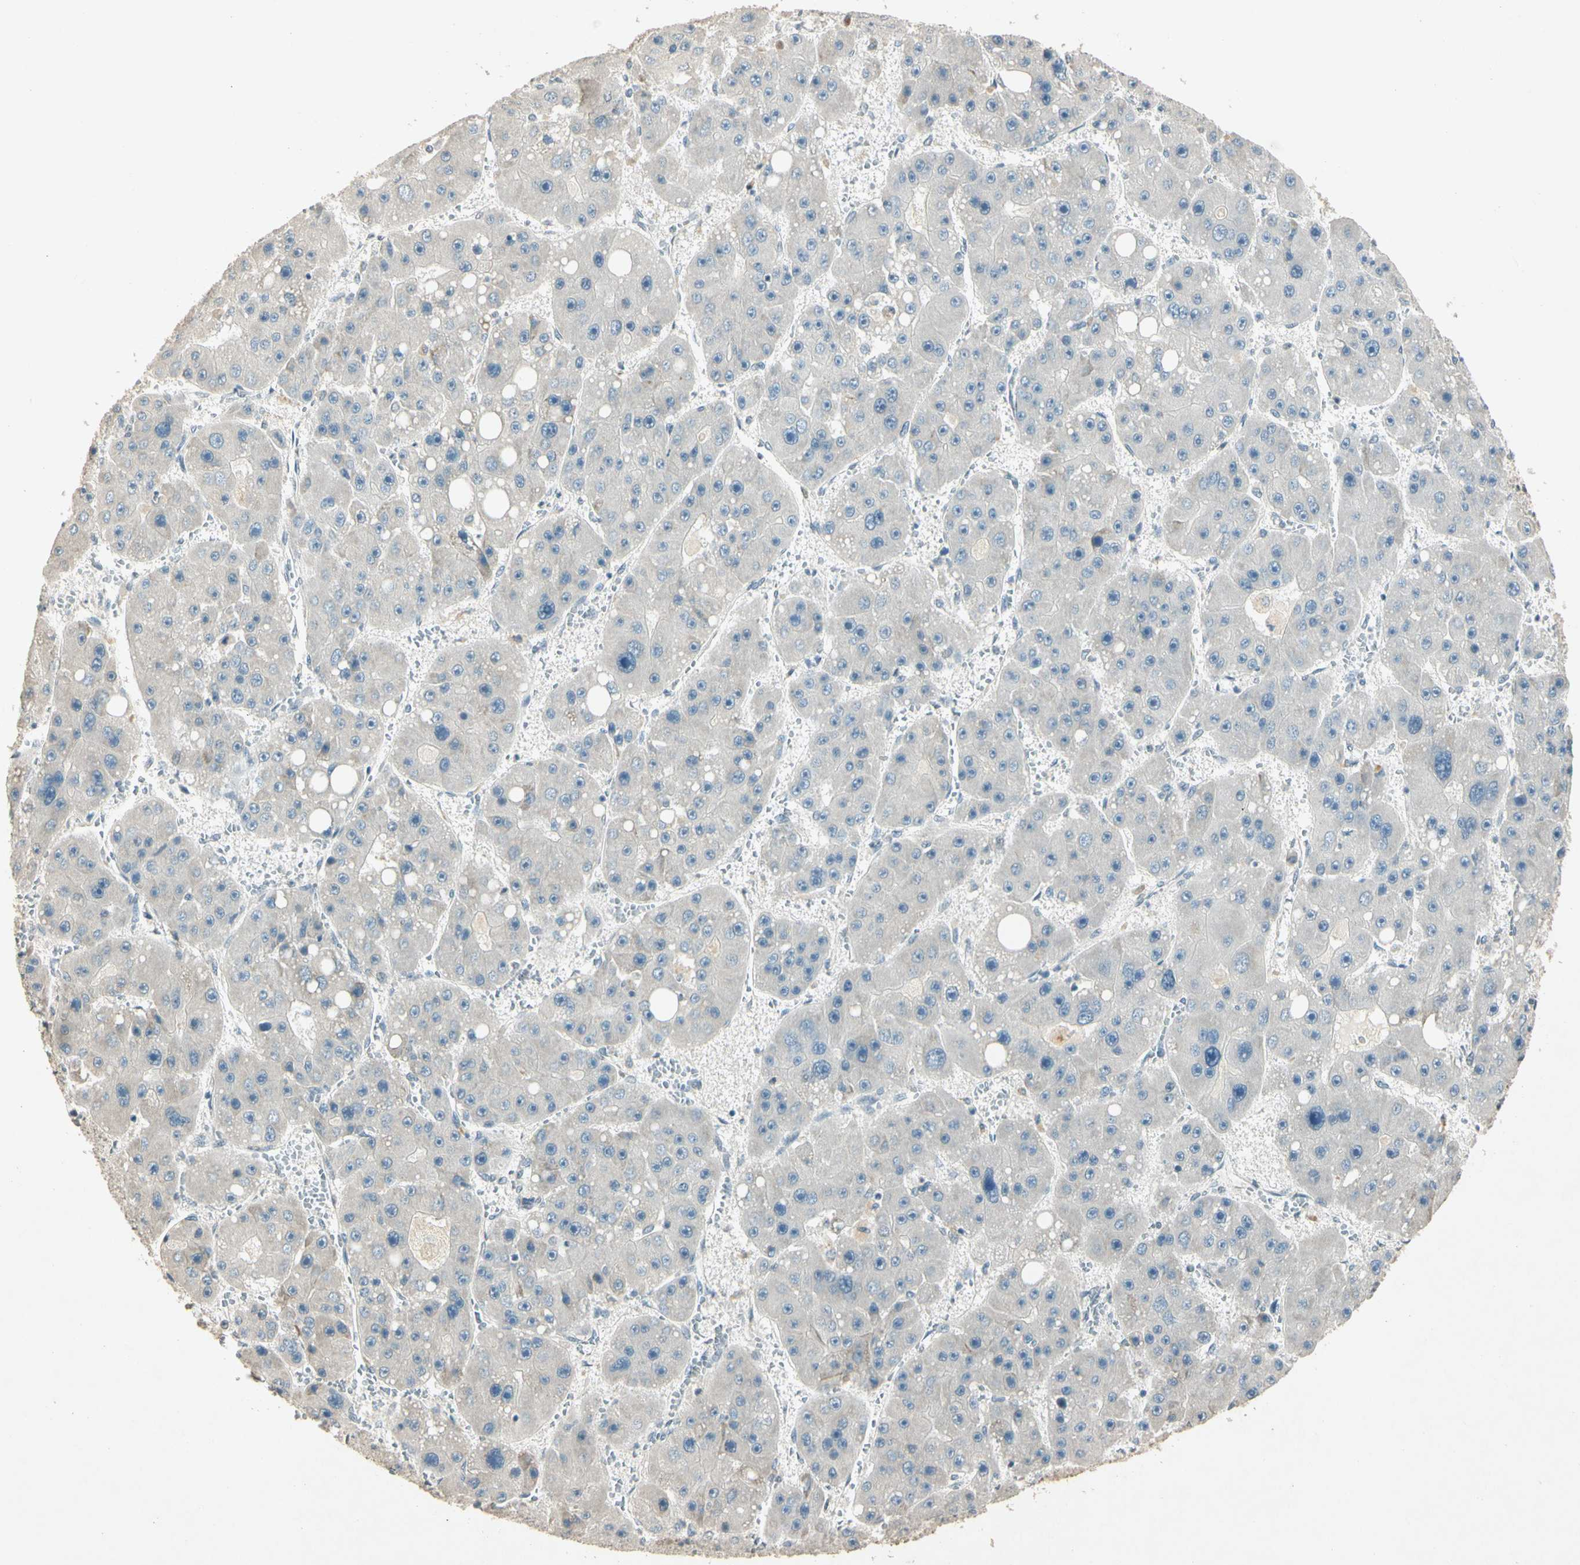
{"staining": {"intensity": "negative", "quantity": "none", "location": "none"}, "tissue": "liver cancer", "cell_type": "Tumor cells", "image_type": "cancer", "snomed": [{"axis": "morphology", "description": "Carcinoma, Hepatocellular, NOS"}, {"axis": "topography", "description": "Liver"}], "caption": "Photomicrograph shows no protein staining in tumor cells of hepatocellular carcinoma (liver) tissue. Nuclei are stained in blue.", "gene": "ZBTB4", "patient": {"sex": "female", "age": 61}}